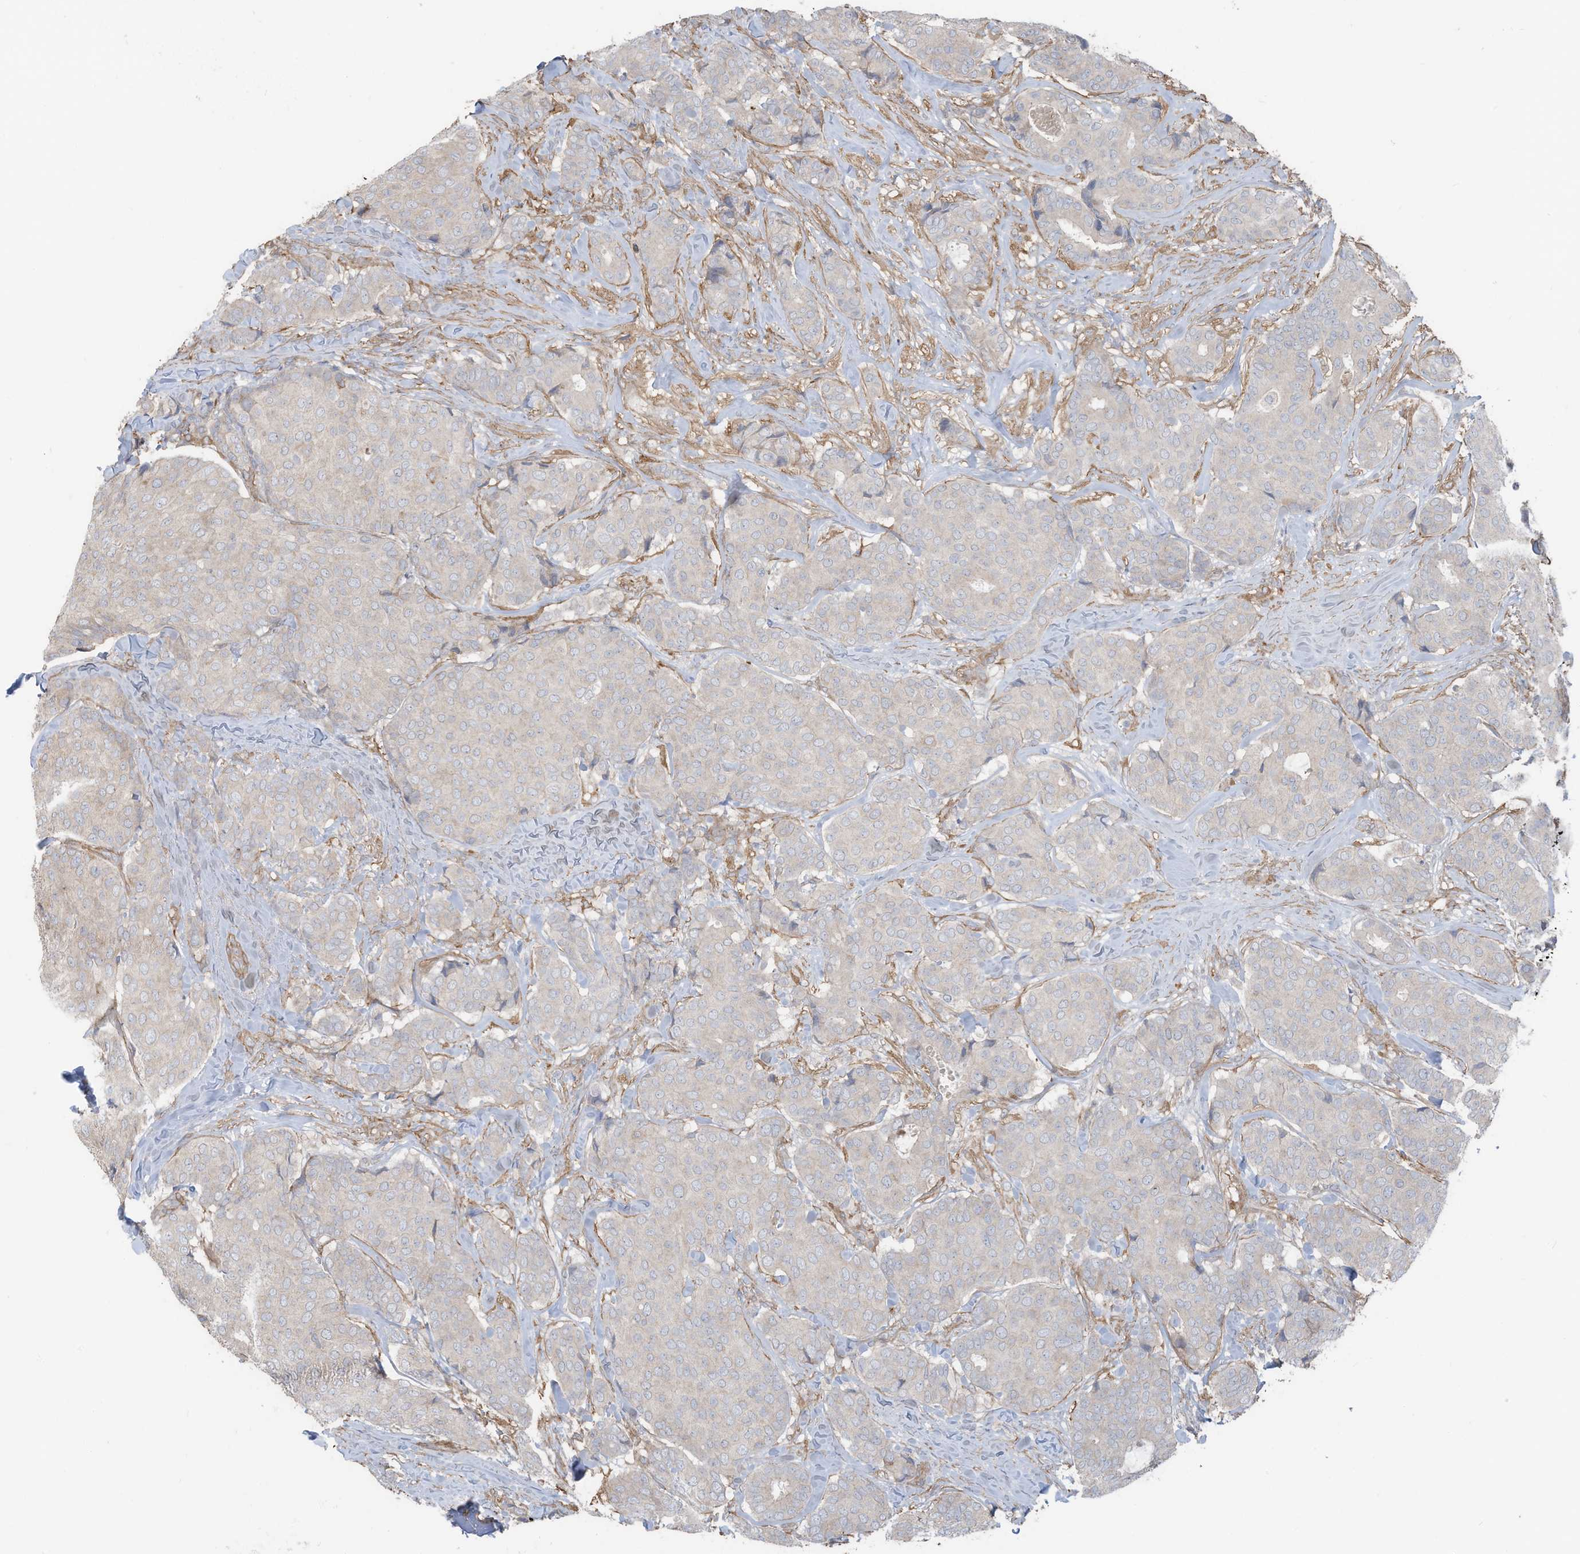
{"staining": {"intensity": "negative", "quantity": "none", "location": "none"}, "tissue": "breast cancer", "cell_type": "Tumor cells", "image_type": "cancer", "snomed": [{"axis": "morphology", "description": "Duct carcinoma"}, {"axis": "topography", "description": "Breast"}], "caption": "Tumor cells are negative for brown protein staining in breast cancer.", "gene": "SLC17A7", "patient": {"sex": "female", "age": 75}}